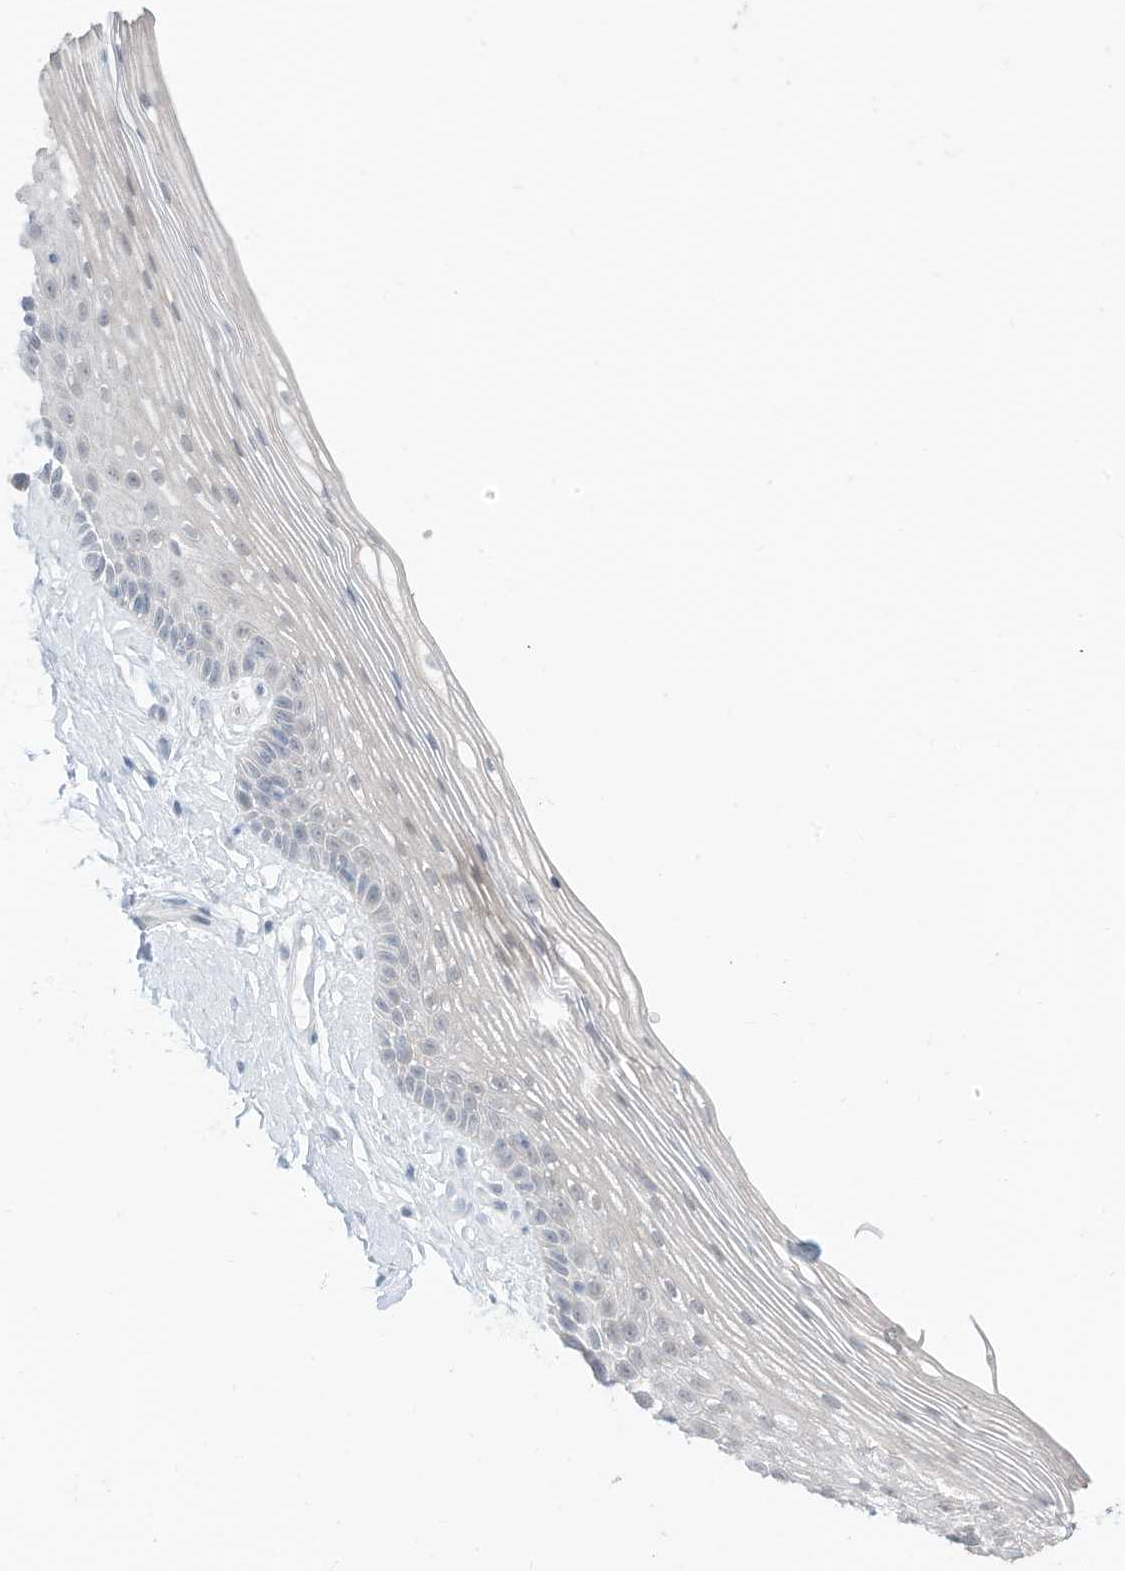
{"staining": {"intensity": "negative", "quantity": "none", "location": "none"}, "tissue": "vagina", "cell_type": "Squamous epithelial cells", "image_type": "normal", "snomed": [{"axis": "morphology", "description": "Normal tissue, NOS"}, {"axis": "topography", "description": "Vagina"}], "caption": "This is an immunohistochemistry (IHC) photomicrograph of normal vagina. There is no positivity in squamous epithelial cells.", "gene": "OGT", "patient": {"sex": "female", "age": 46}}